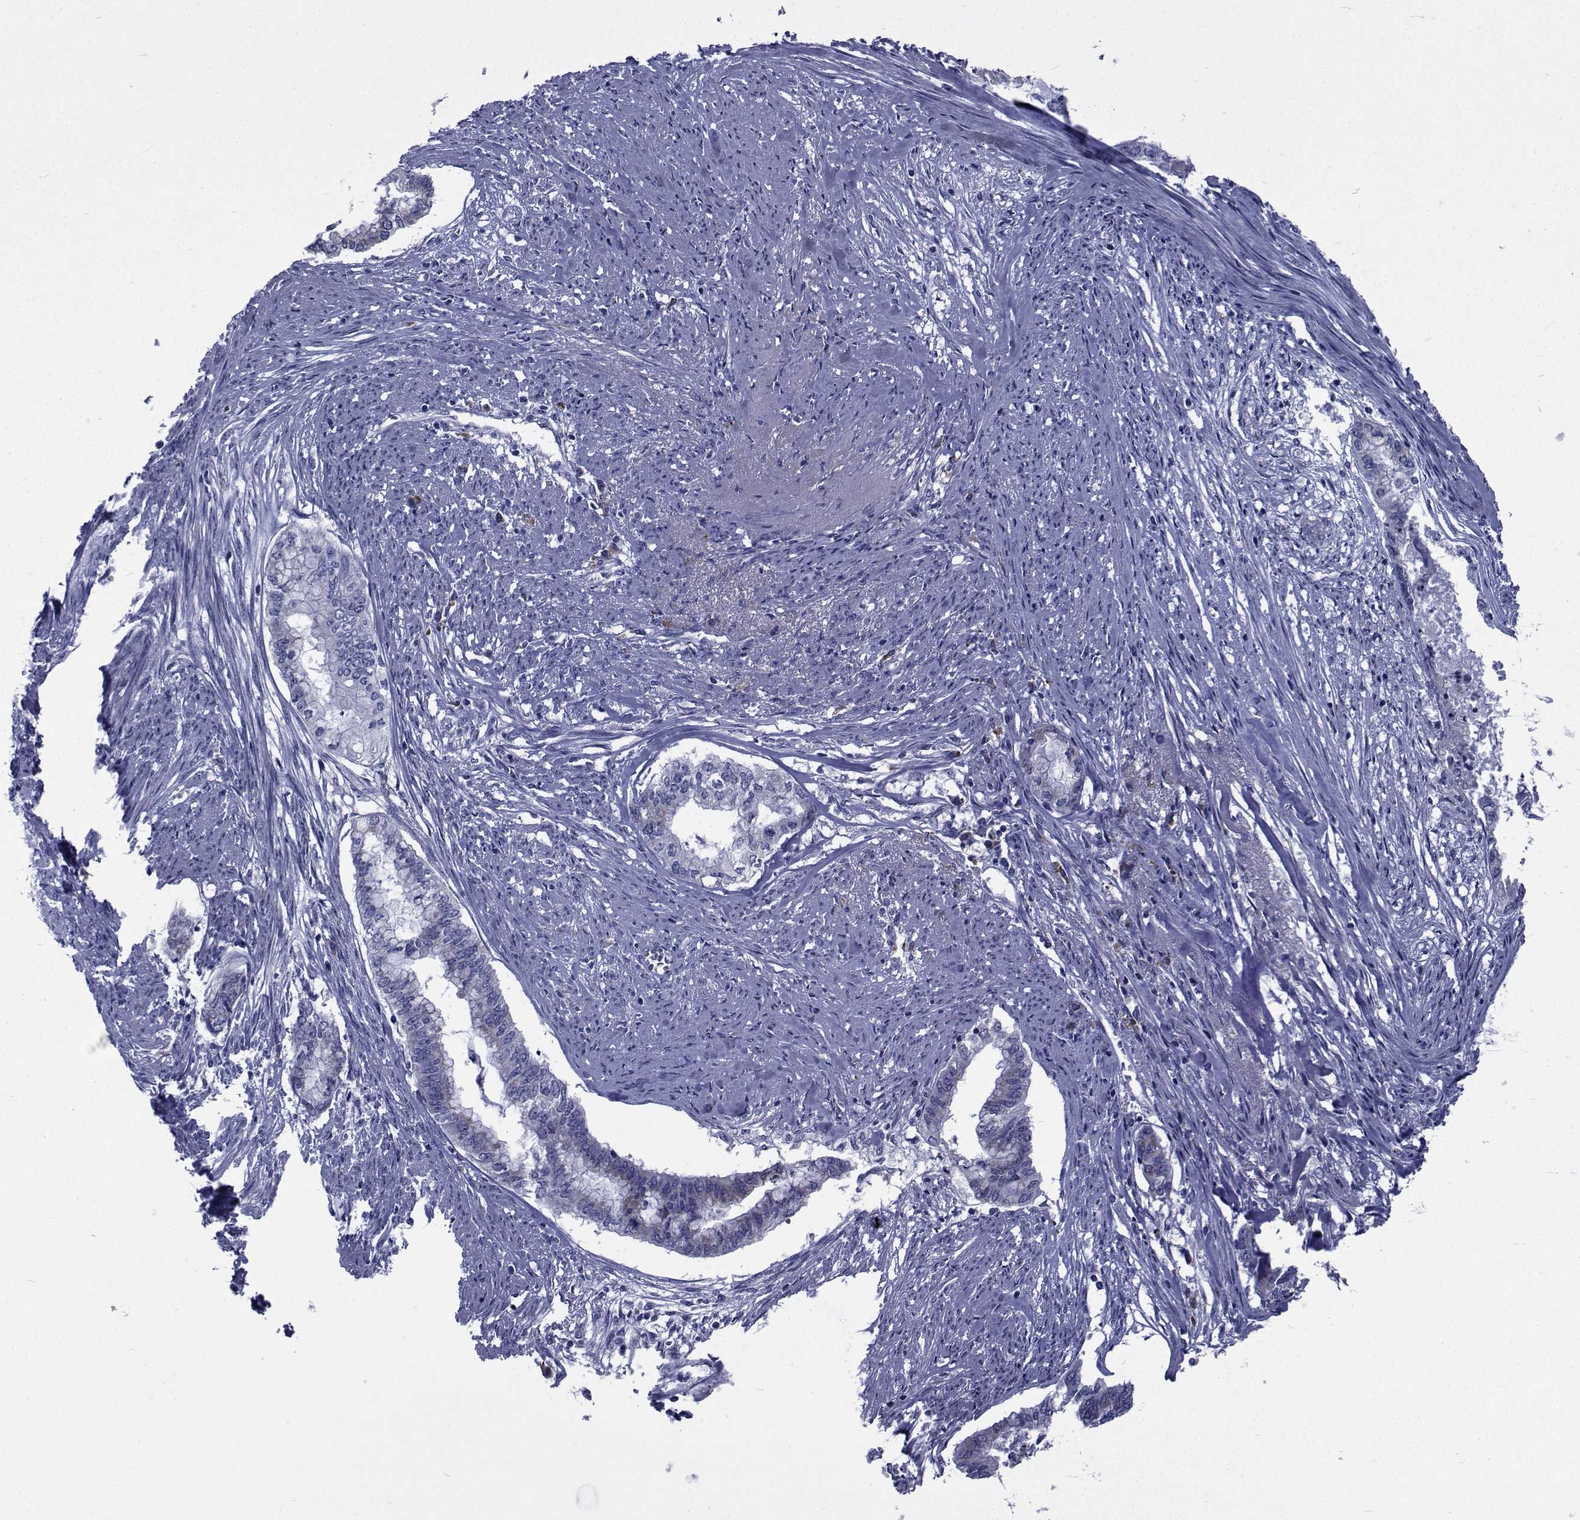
{"staining": {"intensity": "negative", "quantity": "none", "location": "none"}, "tissue": "endometrial cancer", "cell_type": "Tumor cells", "image_type": "cancer", "snomed": [{"axis": "morphology", "description": "Adenocarcinoma, NOS"}, {"axis": "topography", "description": "Endometrium"}], "caption": "The micrograph demonstrates no significant positivity in tumor cells of endometrial cancer.", "gene": "ROPN1", "patient": {"sex": "female", "age": 79}}